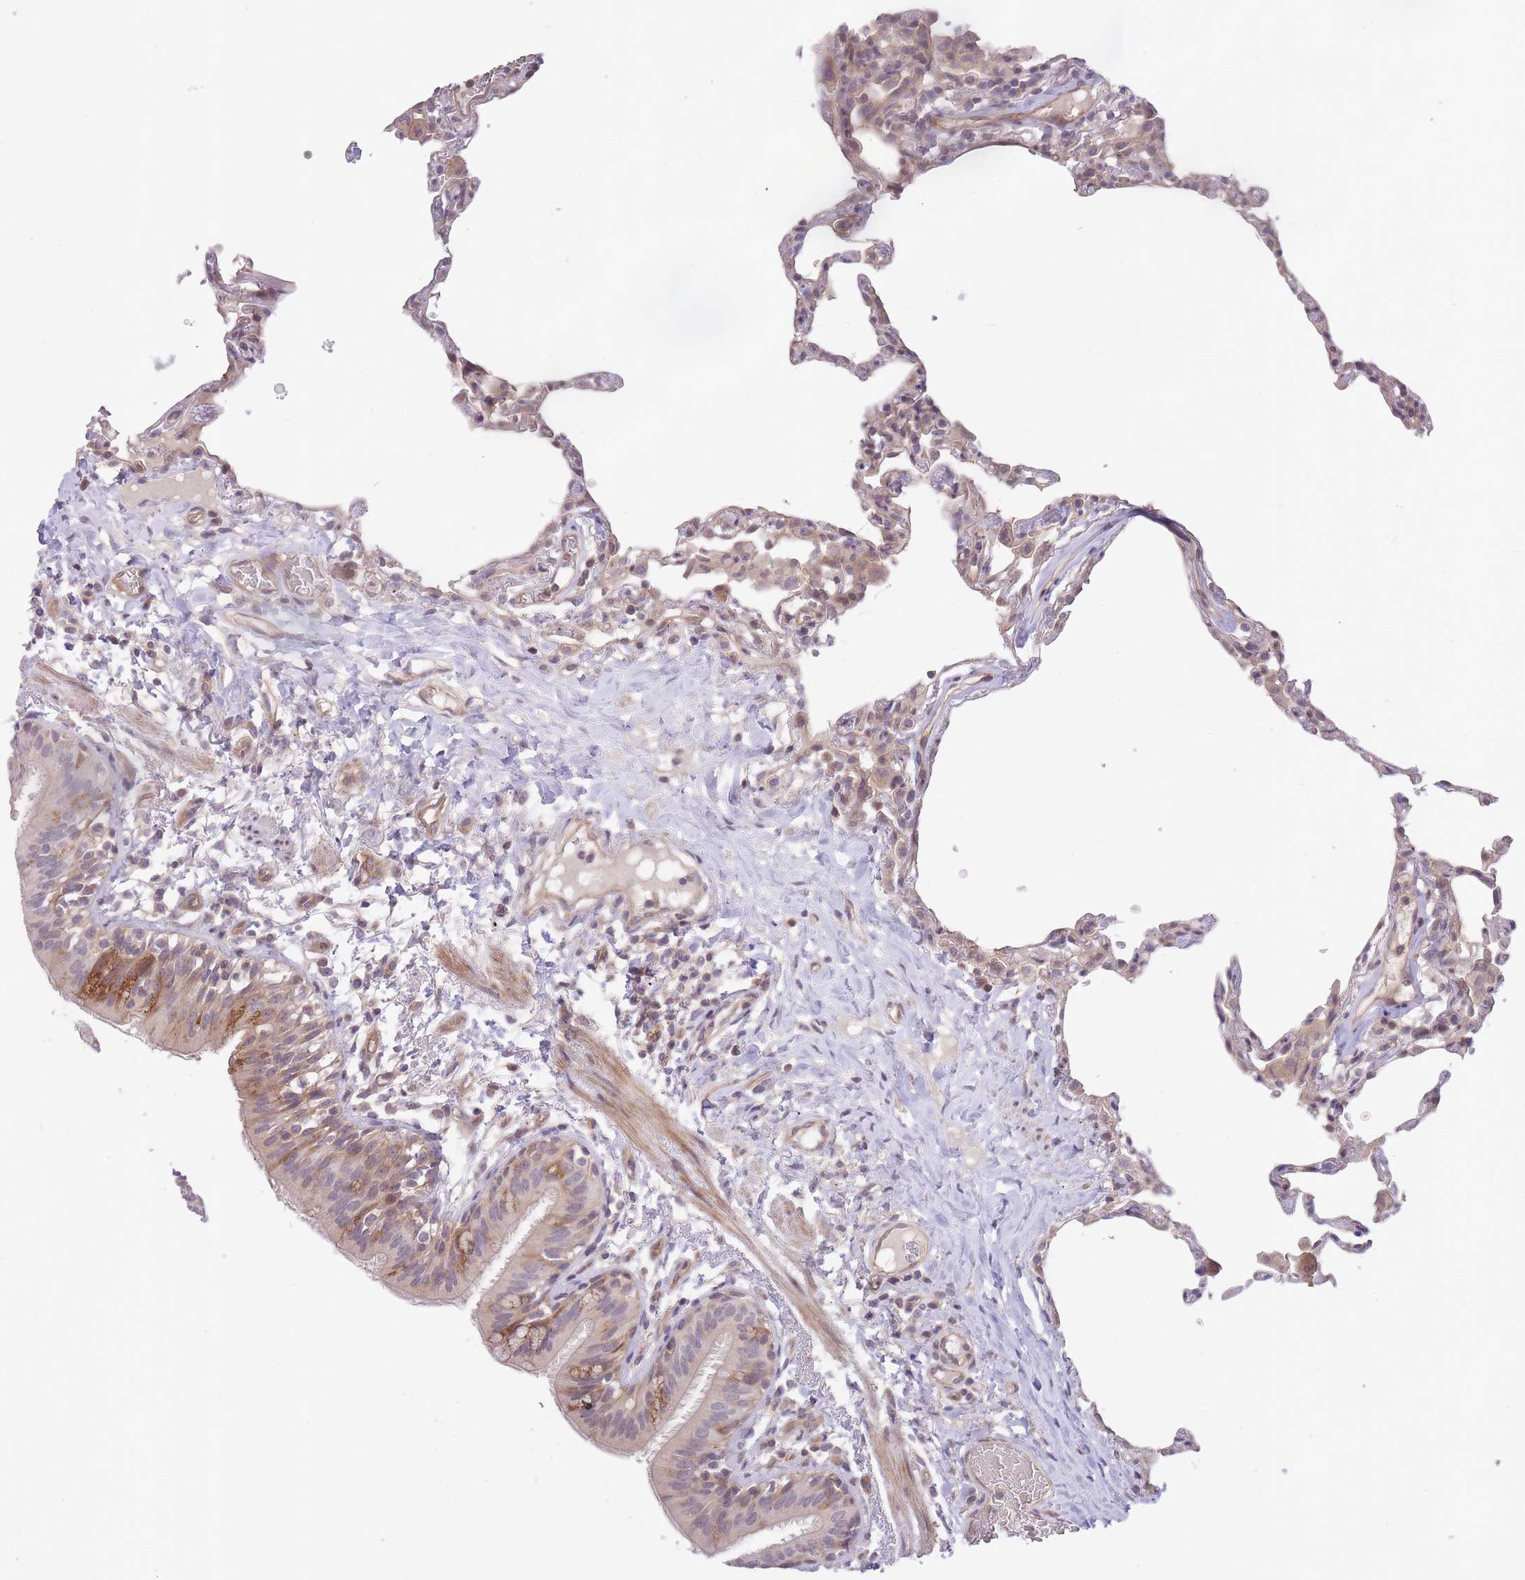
{"staining": {"intensity": "weak", "quantity": "<25%", "location": "cytoplasmic/membranous"}, "tissue": "lung", "cell_type": "Alveolar cells", "image_type": "normal", "snomed": [{"axis": "morphology", "description": "Normal tissue, NOS"}, {"axis": "topography", "description": "Lung"}], "caption": "The IHC image has no significant positivity in alveolar cells of lung.", "gene": "FUT3", "patient": {"sex": "female", "age": 57}}